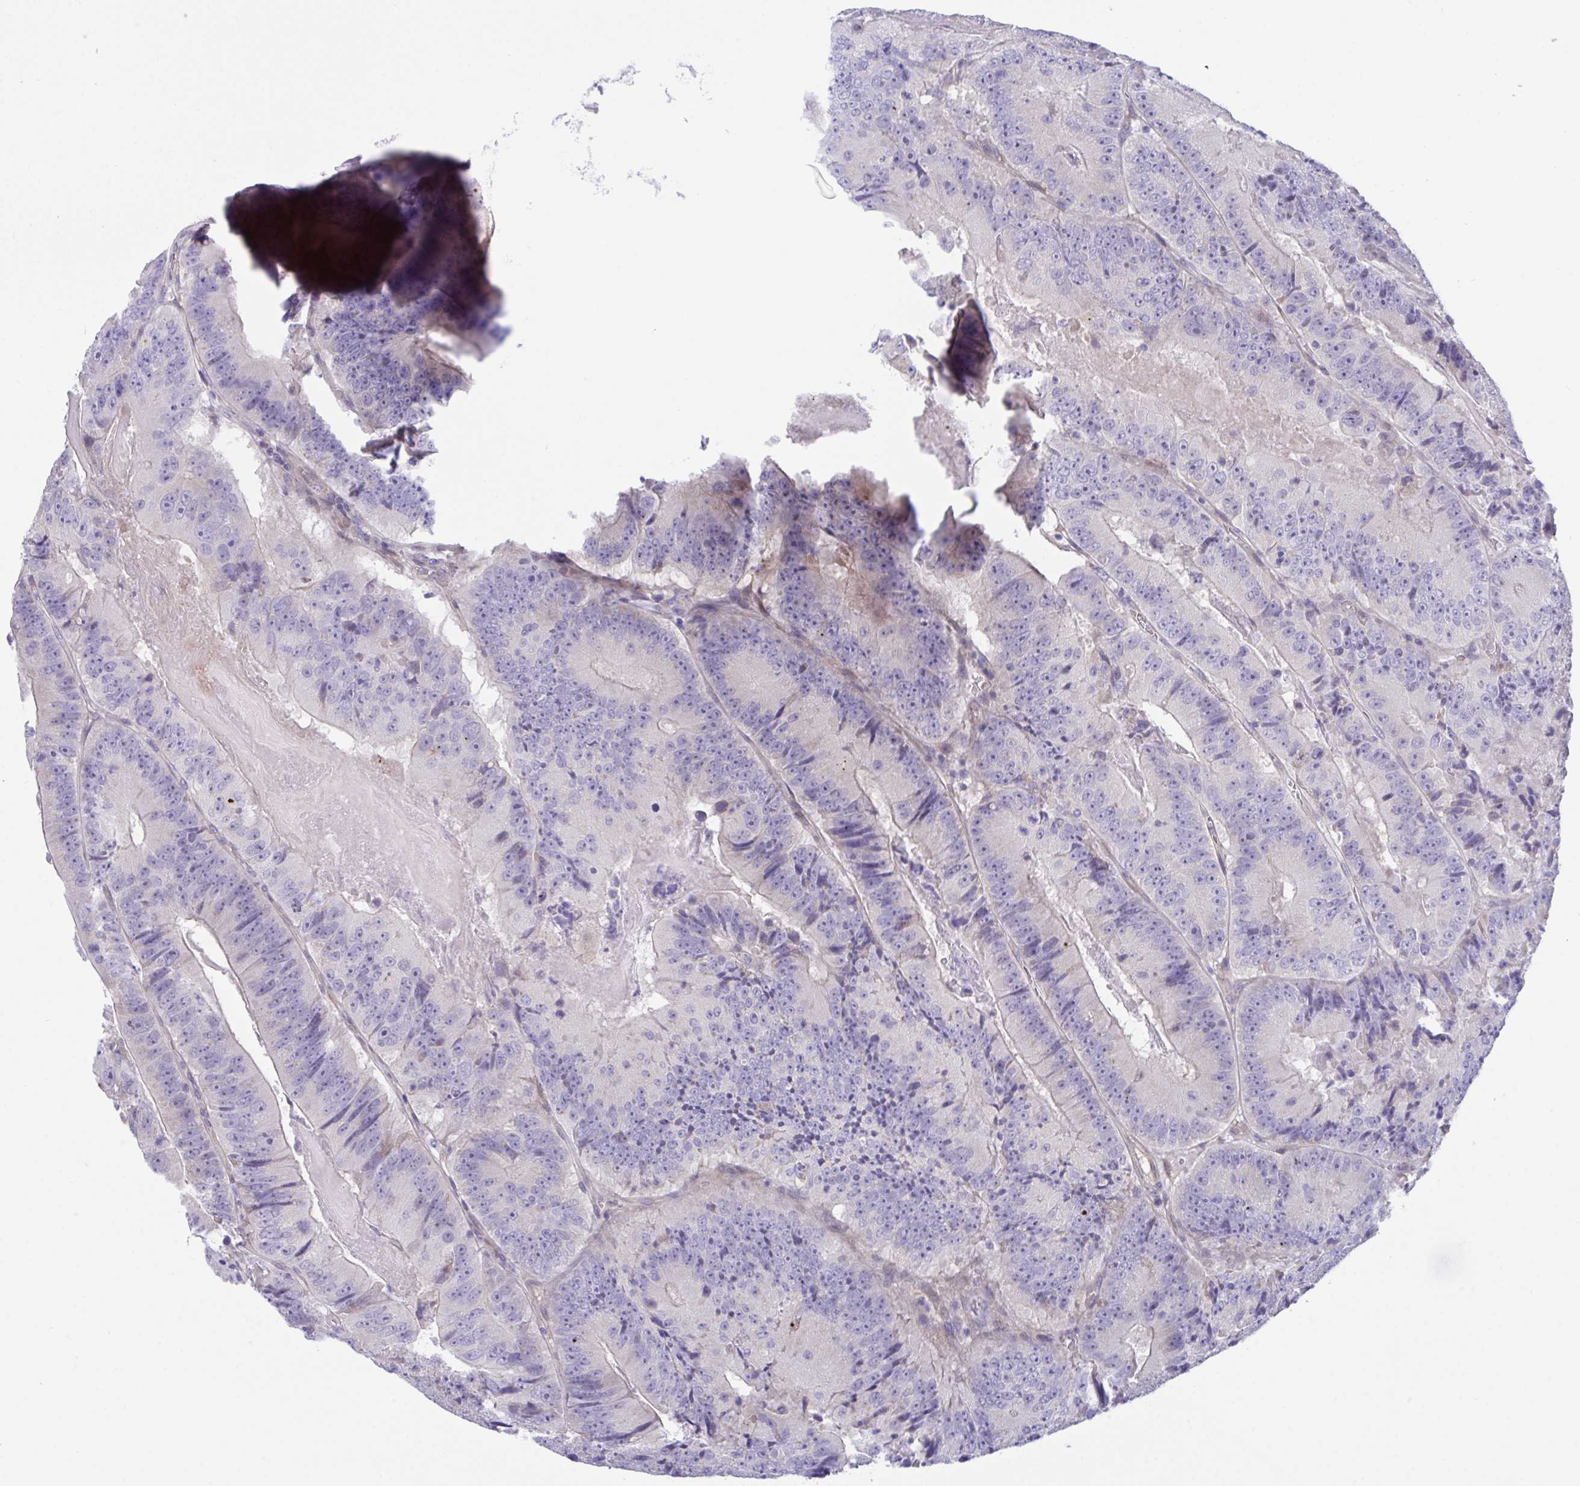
{"staining": {"intensity": "negative", "quantity": "none", "location": "none"}, "tissue": "colorectal cancer", "cell_type": "Tumor cells", "image_type": "cancer", "snomed": [{"axis": "morphology", "description": "Adenocarcinoma, NOS"}, {"axis": "topography", "description": "Colon"}], "caption": "Immunohistochemical staining of human colorectal cancer displays no significant positivity in tumor cells. (DAB (3,3'-diaminobenzidine) immunohistochemistry (IHC), high magnification).", "gene": "RHOXF1", "patient": {"sex": "female", "age": 86}}